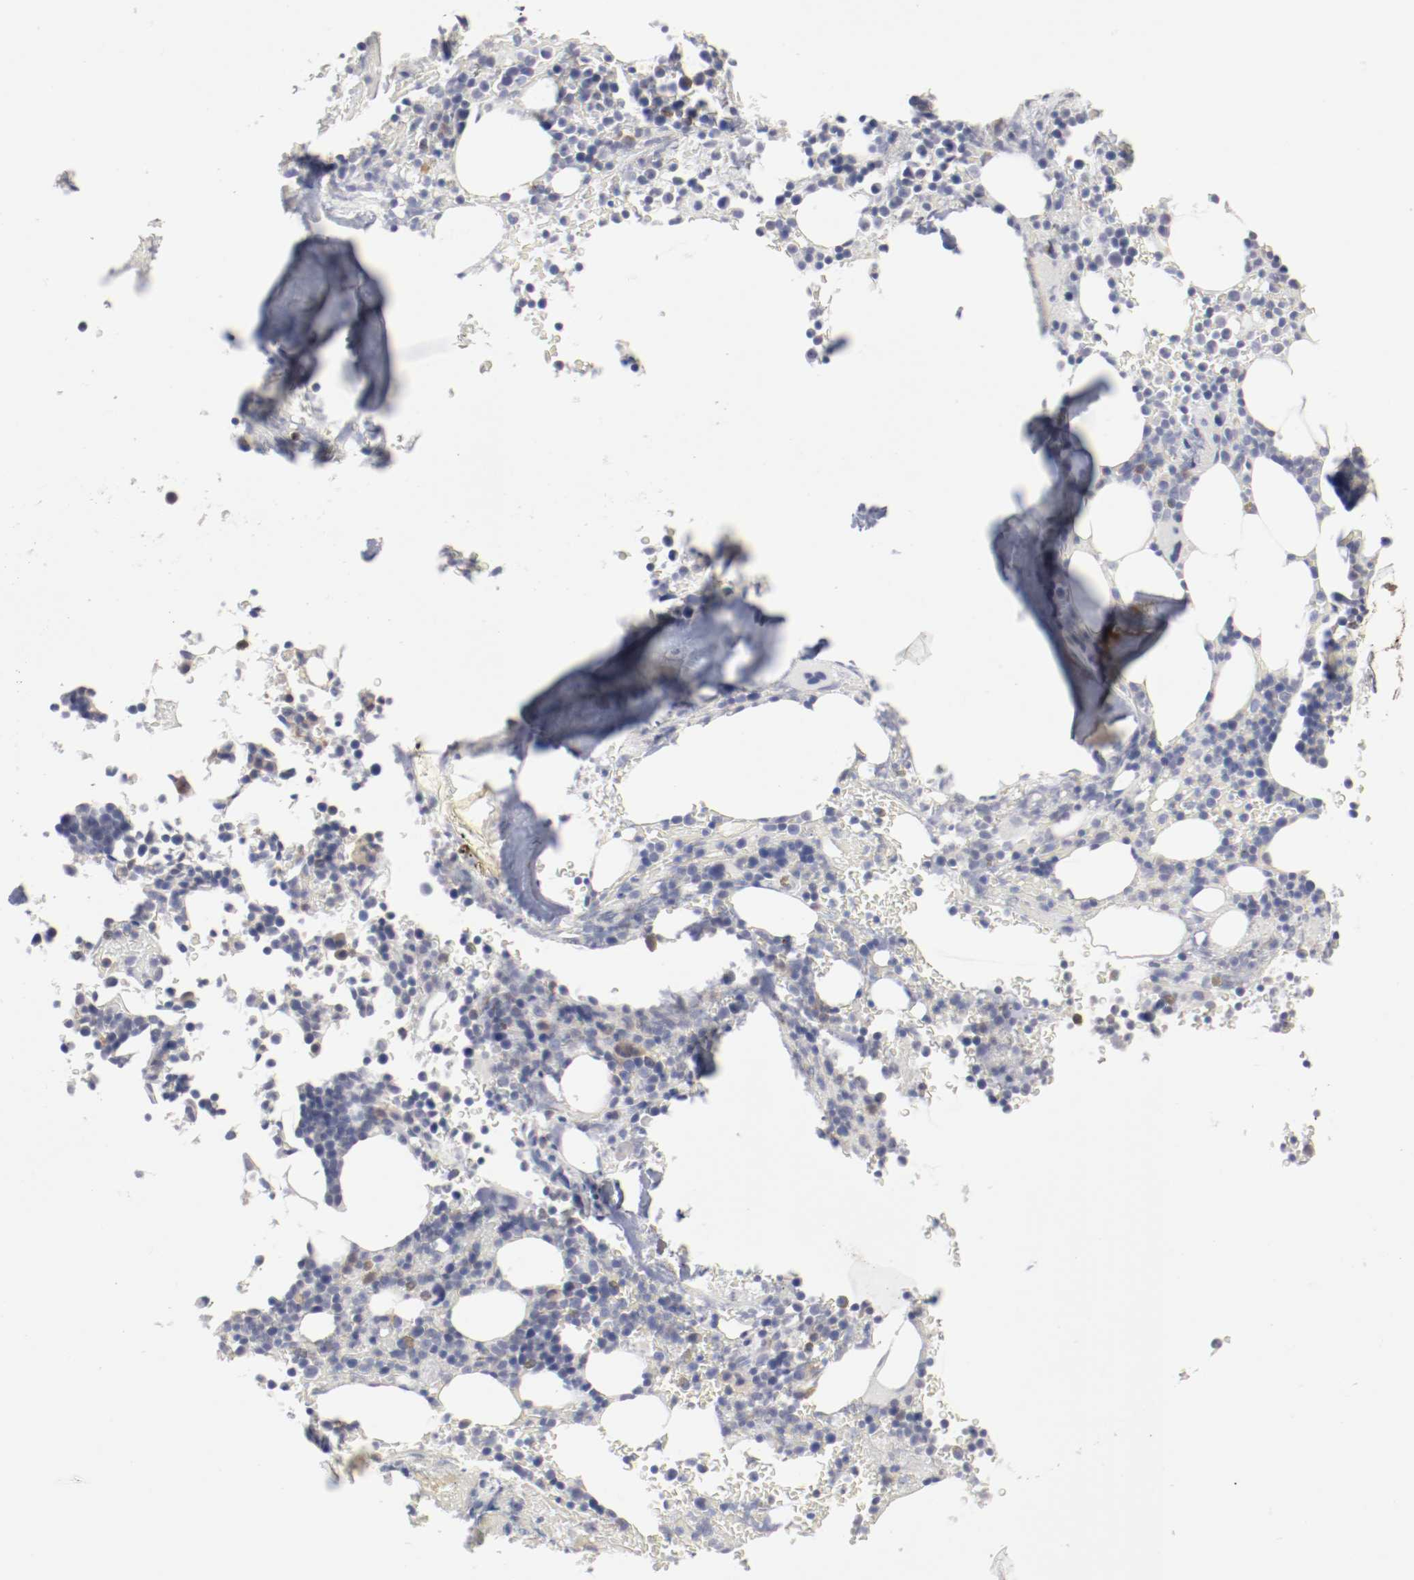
{"staining": {"intensity": "moderate", "quantity": "<25%", "location": "cytoplasmic/membranous"}, "tissue": "bone marrow", "cell_type": "Hematopoietic cells", "image_type": "normal", "snomed": [{"axis": "morphology", "description": "Normal tissue, NOS"}, {"axis": "topography", "description": "Bone marrow"}], "caption": "IHC image of benign bone marrow: human bone marrow stained using IHC shows low levels of moderate protein expression localized specifically in the cytoplasmic/membranous of hematopoietic cells, appearing as a cytoplasmic/membranous brown color.", "gene": "ITGAX", "patient": {"sex": "female", "age": 73}}